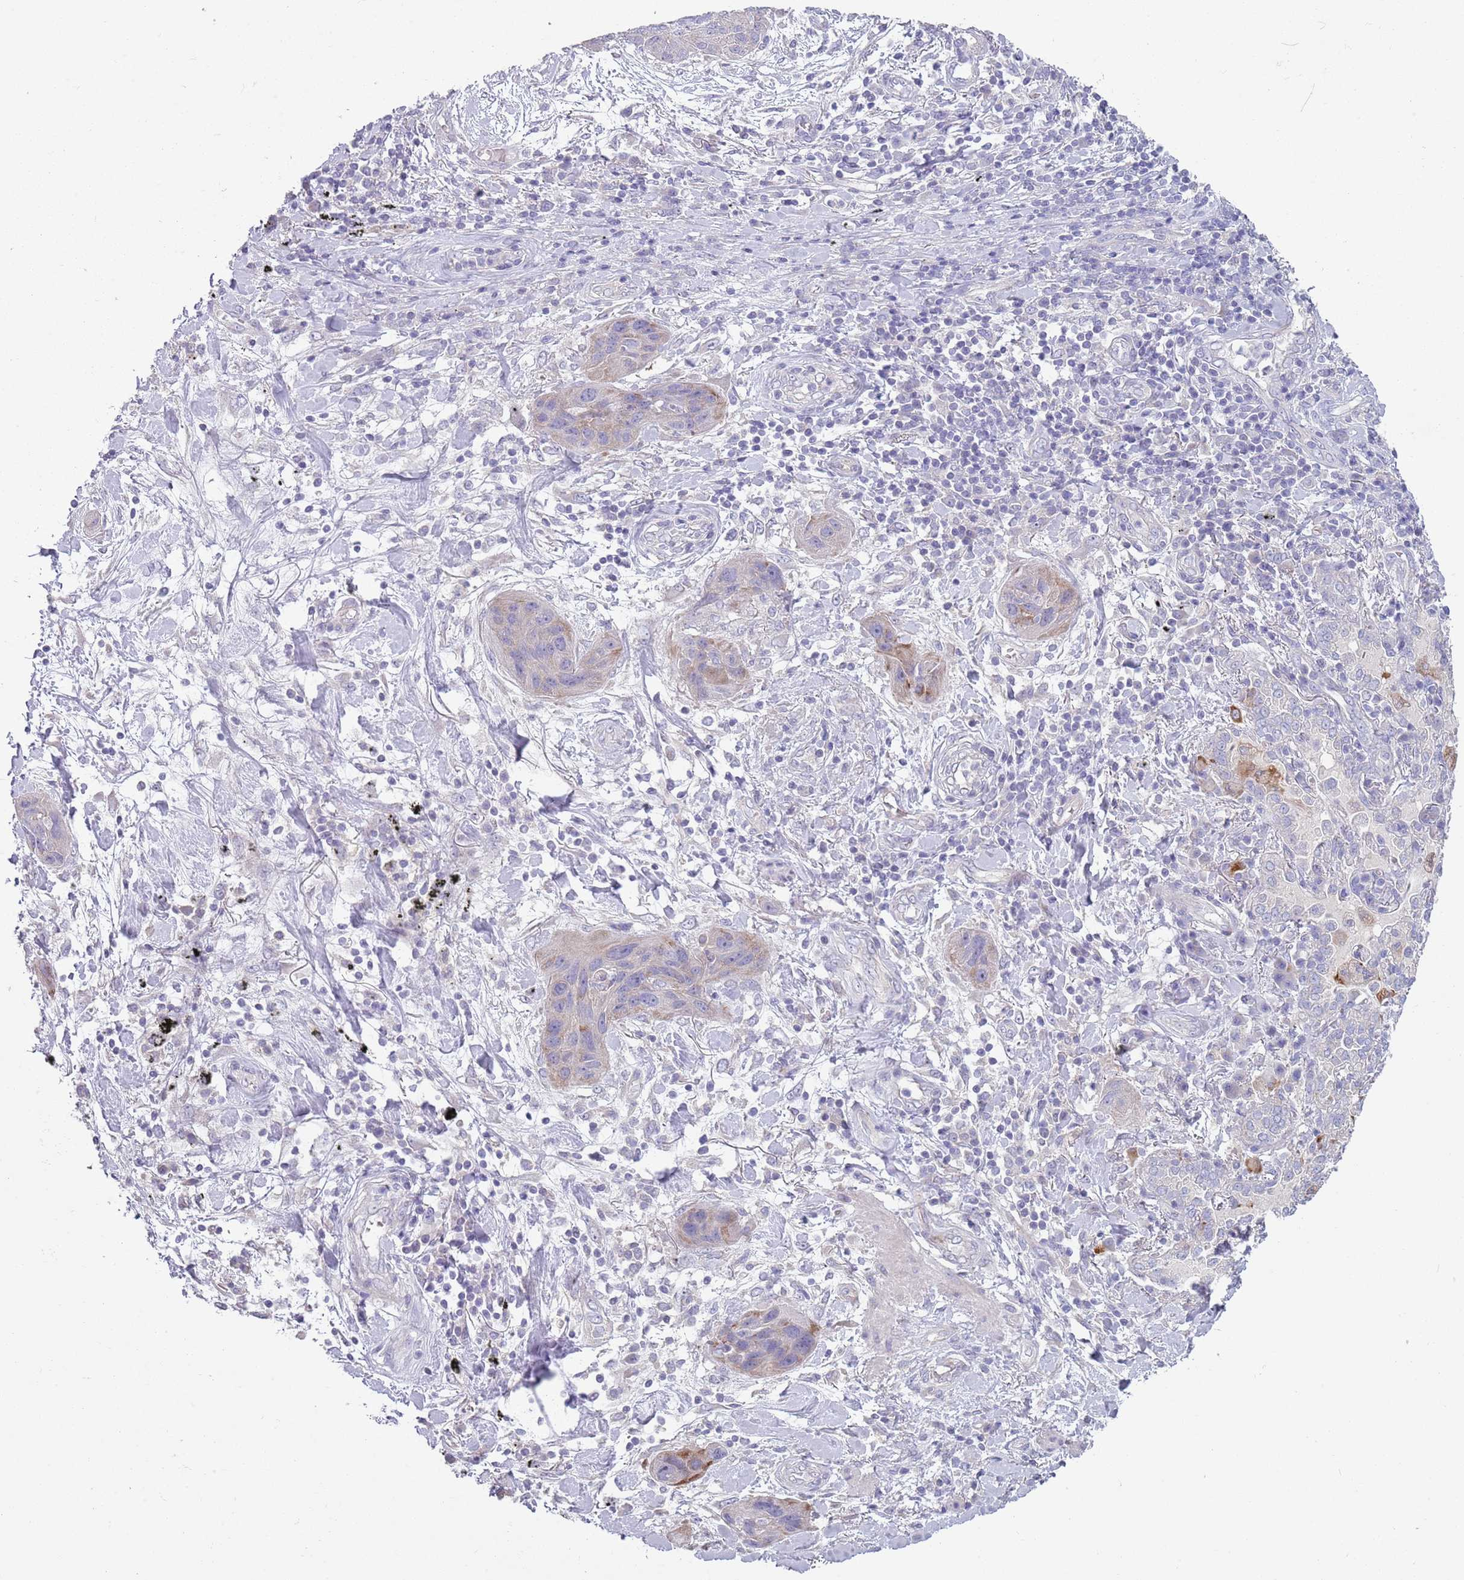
{"staining": {"intensity": "weak", "quantity": "<25%", "location": "cytoplasmic/membranous"}, "tissue": "lung cancer", "cell_type": "Tumor cells", "image_type": "cancer", "snomed": [{"axis": "morphology", "description": "Squamous cell carcinoma, NOS"}, {"axis": "topography", "description": "Lung"}], "caption": "A photomicrograph of human squamous cell carcinoma (lung) is negative for staining in tumor cells. (DAB immunohistochemistry with hematoxylin counter stain).", "gene": "ZNF583", "patient": {"sex": "female", "age": 70}}